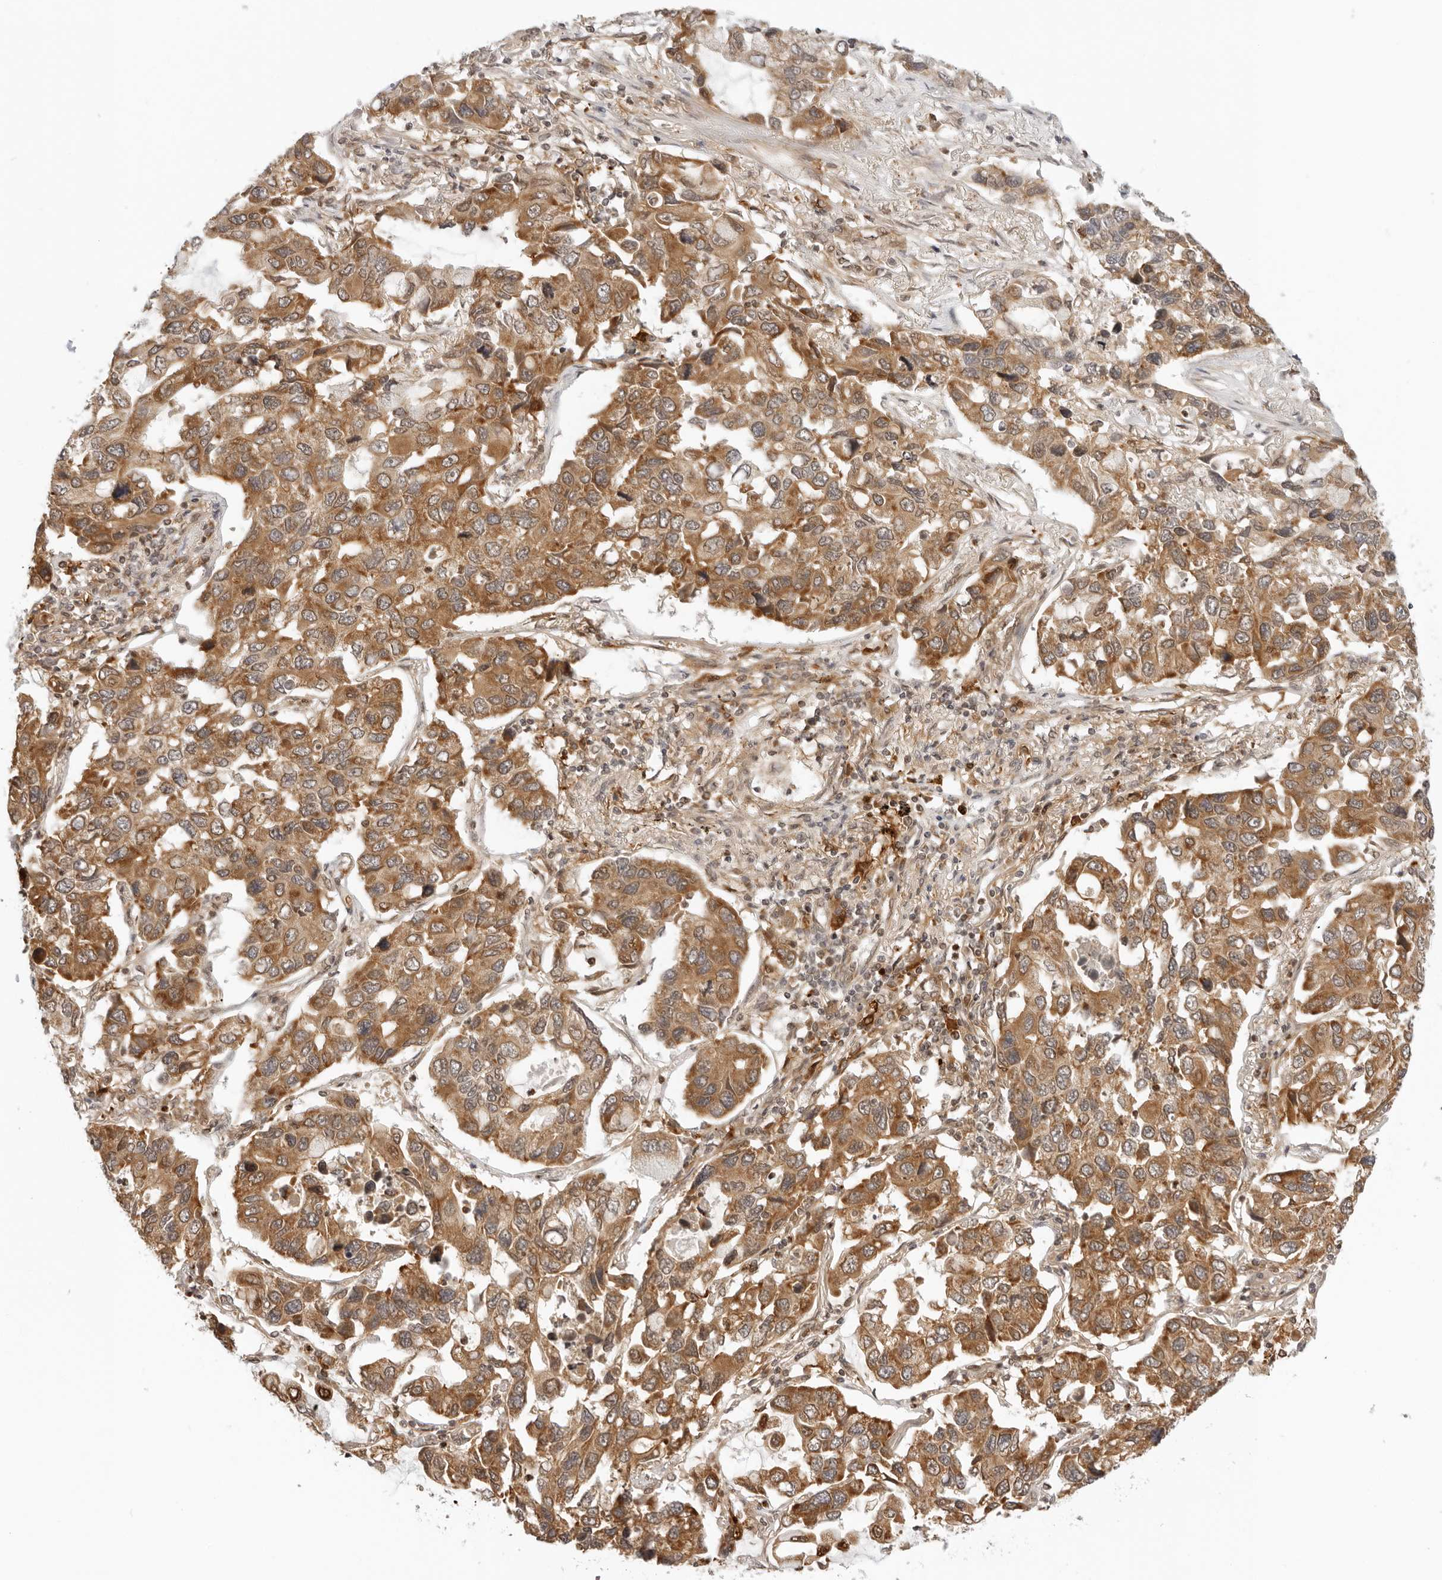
{"staining": {"intensity": "moderate", "quantity": ">75%", "location": "cytoplasmic/membranous"}, "tissue": "lung cancer", "cell_type": "Tumor cells", "image_type": "cancer", "snomed": [{"axis": "morphology", "description": "Adenocarcinoma, NOS"}, {"axis": "topography", "description": "Lung"}], "caption": "Moderate cytoplasmic/membranous expression is seen in approximately >75% of tumor cells in lung cancer (adenocarcinoma).", "gene": "RC3H1", "patient": {"sex": "male", "age": 64}}